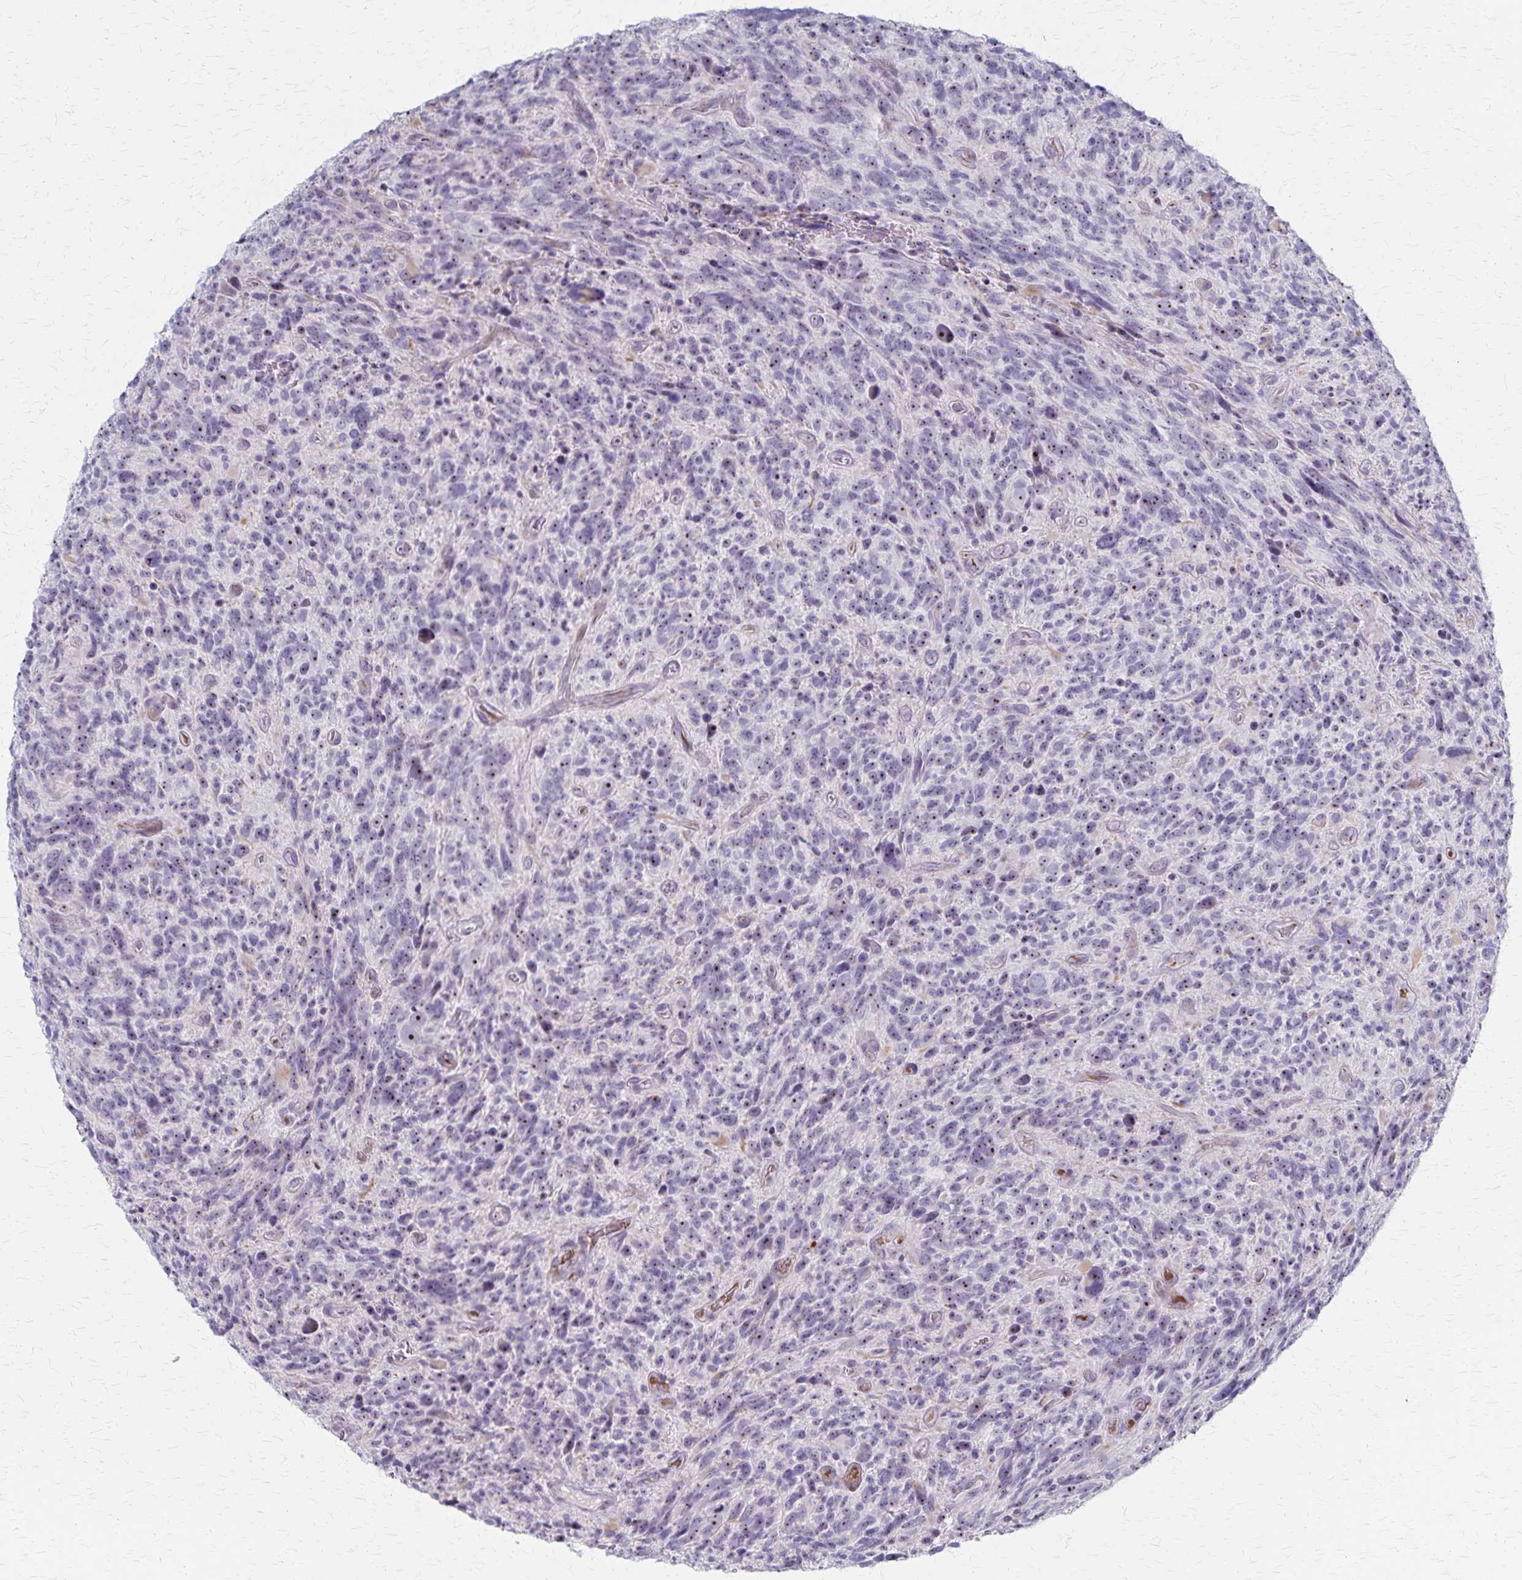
{"staining": {"intensity": "weak", "quantity": "25%-75%", "location": "nuclear"}, "tissue": "glioma", "cell_type": "Tumor cells", "image_type": "cancer", "snomed": [{"axis": "morphology", "description": "Glioma, malignant, High grade"}, {"axis": "topography", "description": "Brain"}], "caption": "This image exhibits IHC staining of glioma, with low weak nuclear expression in about 25%-75% of tumor cells.", "gene": "DLK2", "patient": {"sex": "male", "age": 46}}